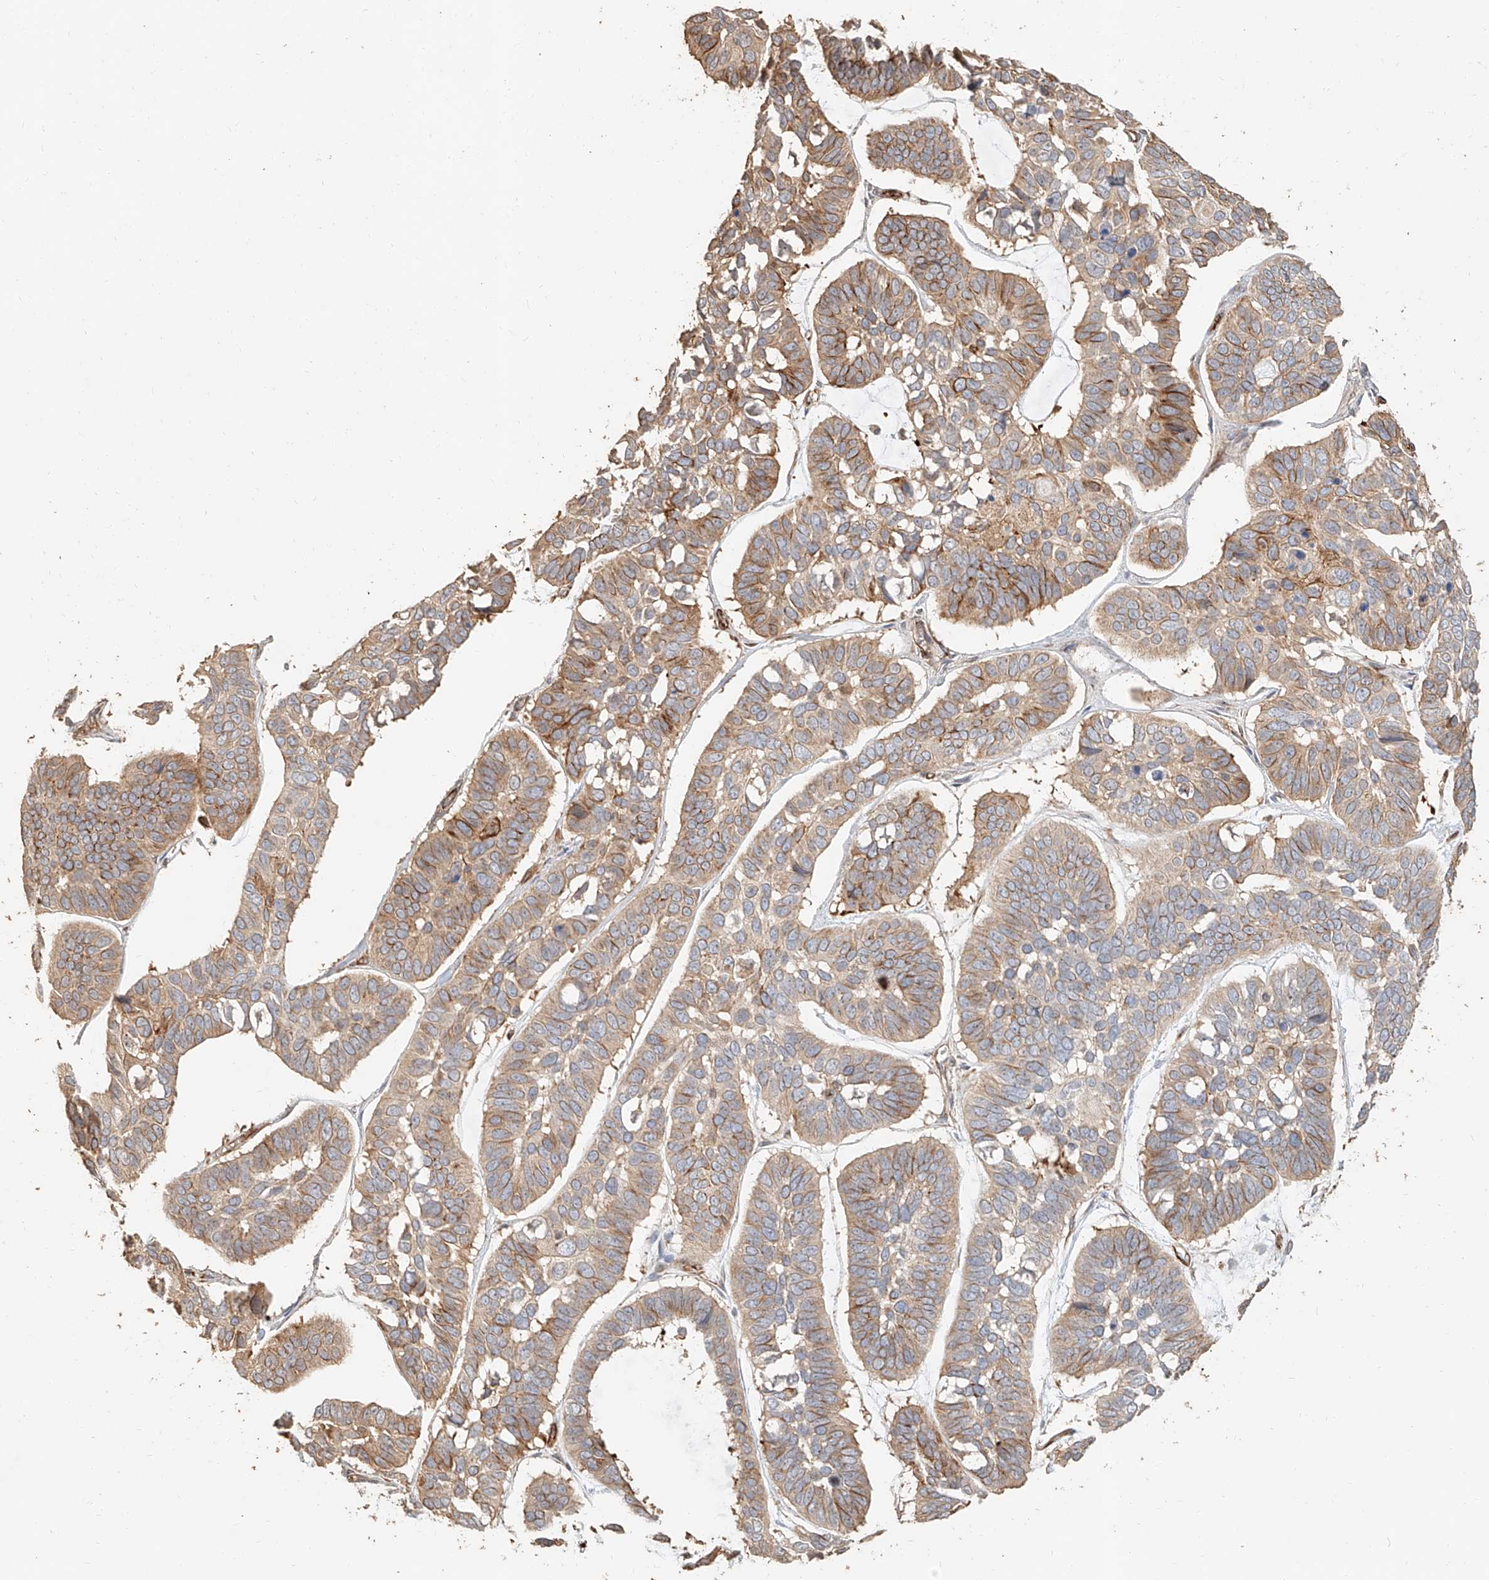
{"staining": {"intensity": "moderate", "quantity": ">75%", "location": "cytoplasmic/membranous"}, "tissue": "skin cancer", "cell_type": "Tumor cells", "image_type": "cancer", "snomed": [{"axis": "morphology", "description": "Basal cell carcinoma"}, {"axis": "topography", "description": "Skin"}], "caption": "Human skin basal cell carcinoma stained for a protein (brown) exhibits moderate cytoplasmic/membranous positive positivity in about >75% of tumor cells.", "gene": "NAP1L1", "patient": {"sex": "male", "age": 62}}